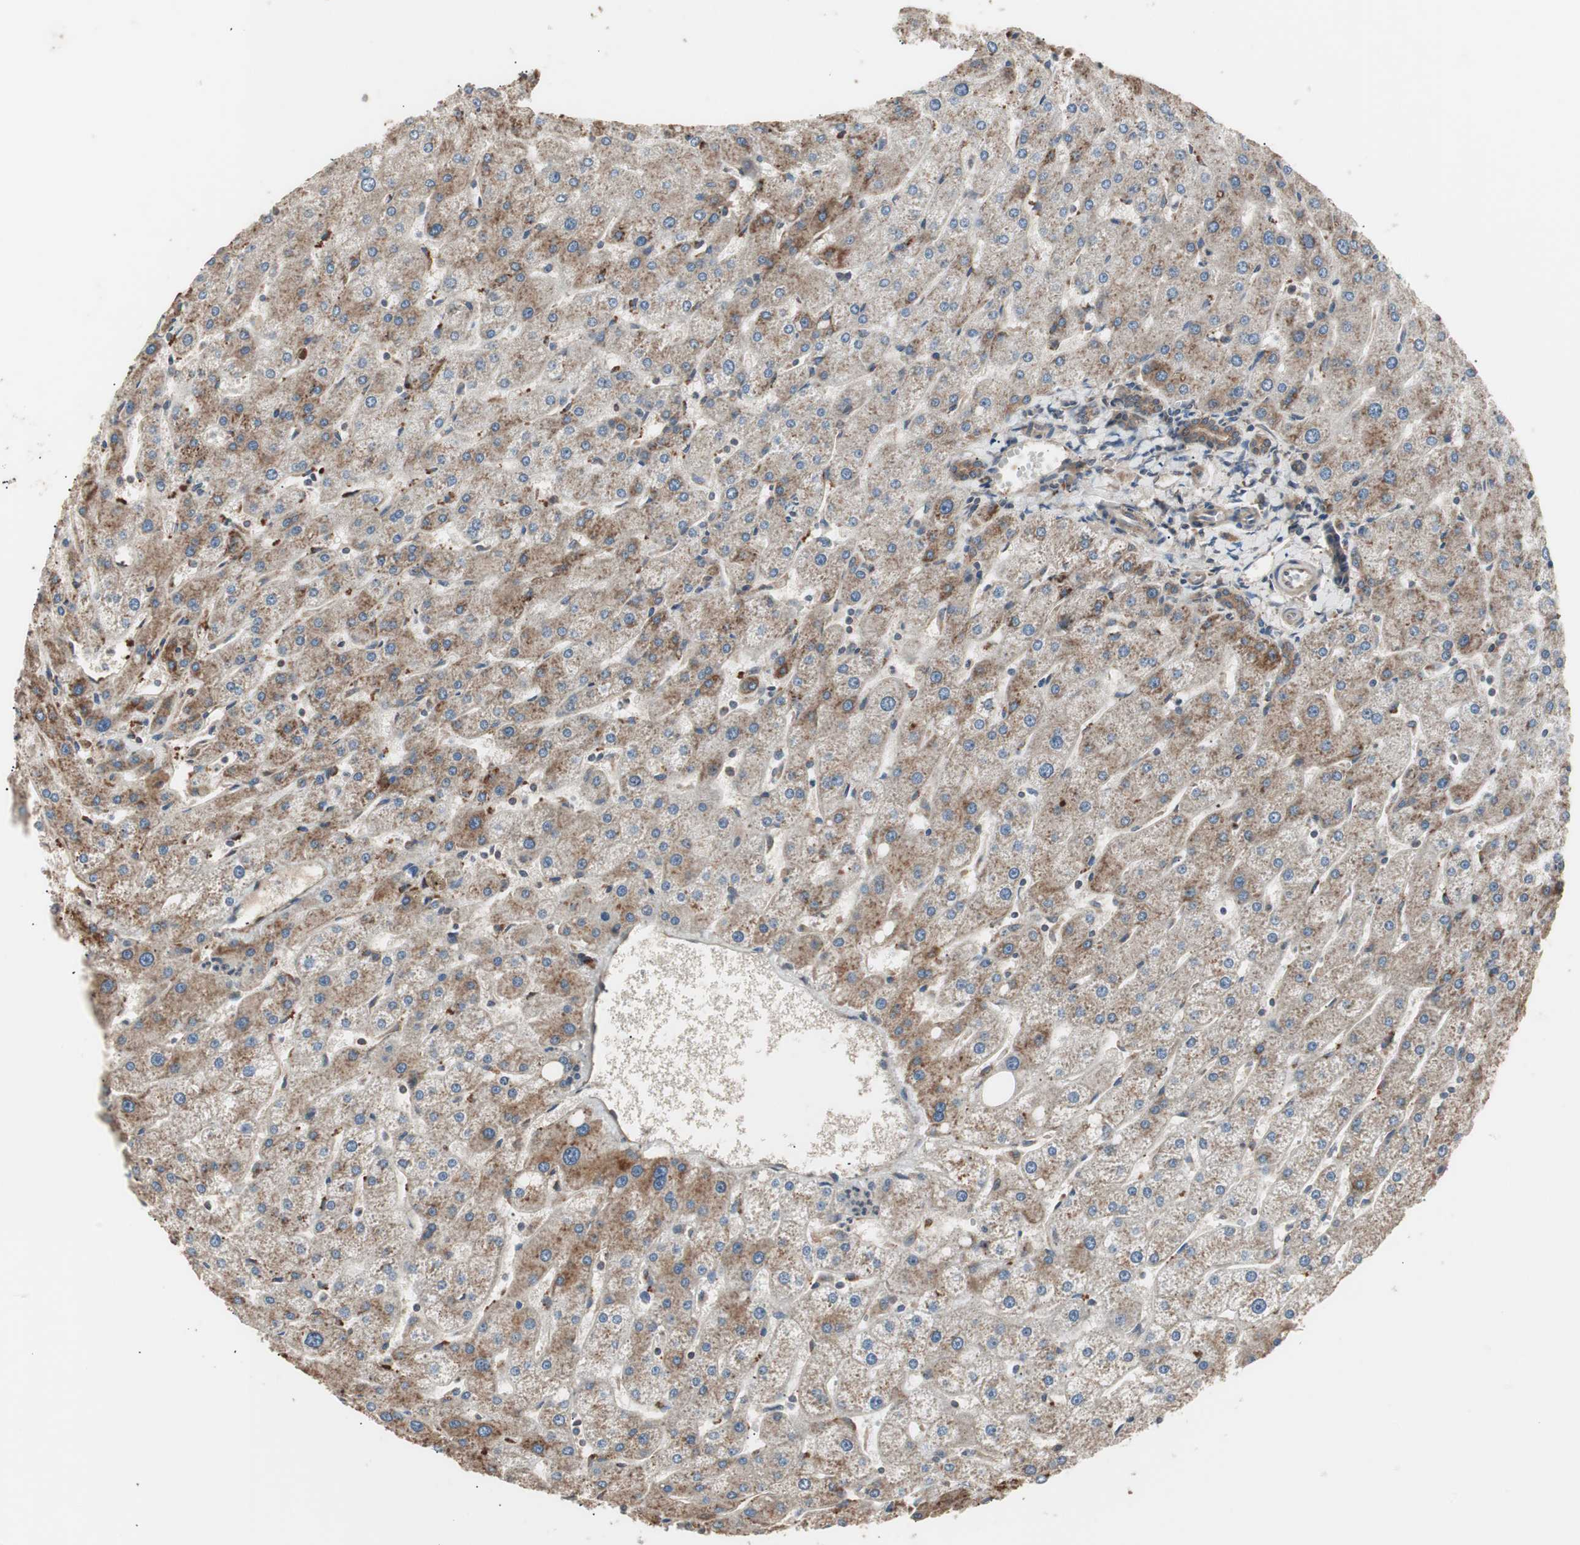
{"staining": {"intensity": "moderate", "quantity": ">75%", "location": "cytoplasmic/membranous"}, "tissue": "liver", "cell_type": "Cholangiocytes", "image_type": "normal", "snomed": [{"axis": "morphology", "description": "Normal tissue, NOS"}, {"axis": "topography", "description": "Liver"}], "caption": "DAB (3,3'-diaminobenzidine) immunohistochemical staining of normal liver shows moderate cytoplasmic/membranous protein staining in approximately >75% of cholangiocytes. The staining was performed using DAB (3,3'-diaminobenzidine) to visualize the protein expression in brown, while the nuclei were stained in blue with hematoxylin (Magnification: 20x).", "gene": "LZTS1", "patient": {"sex": "male", "age": 67}}